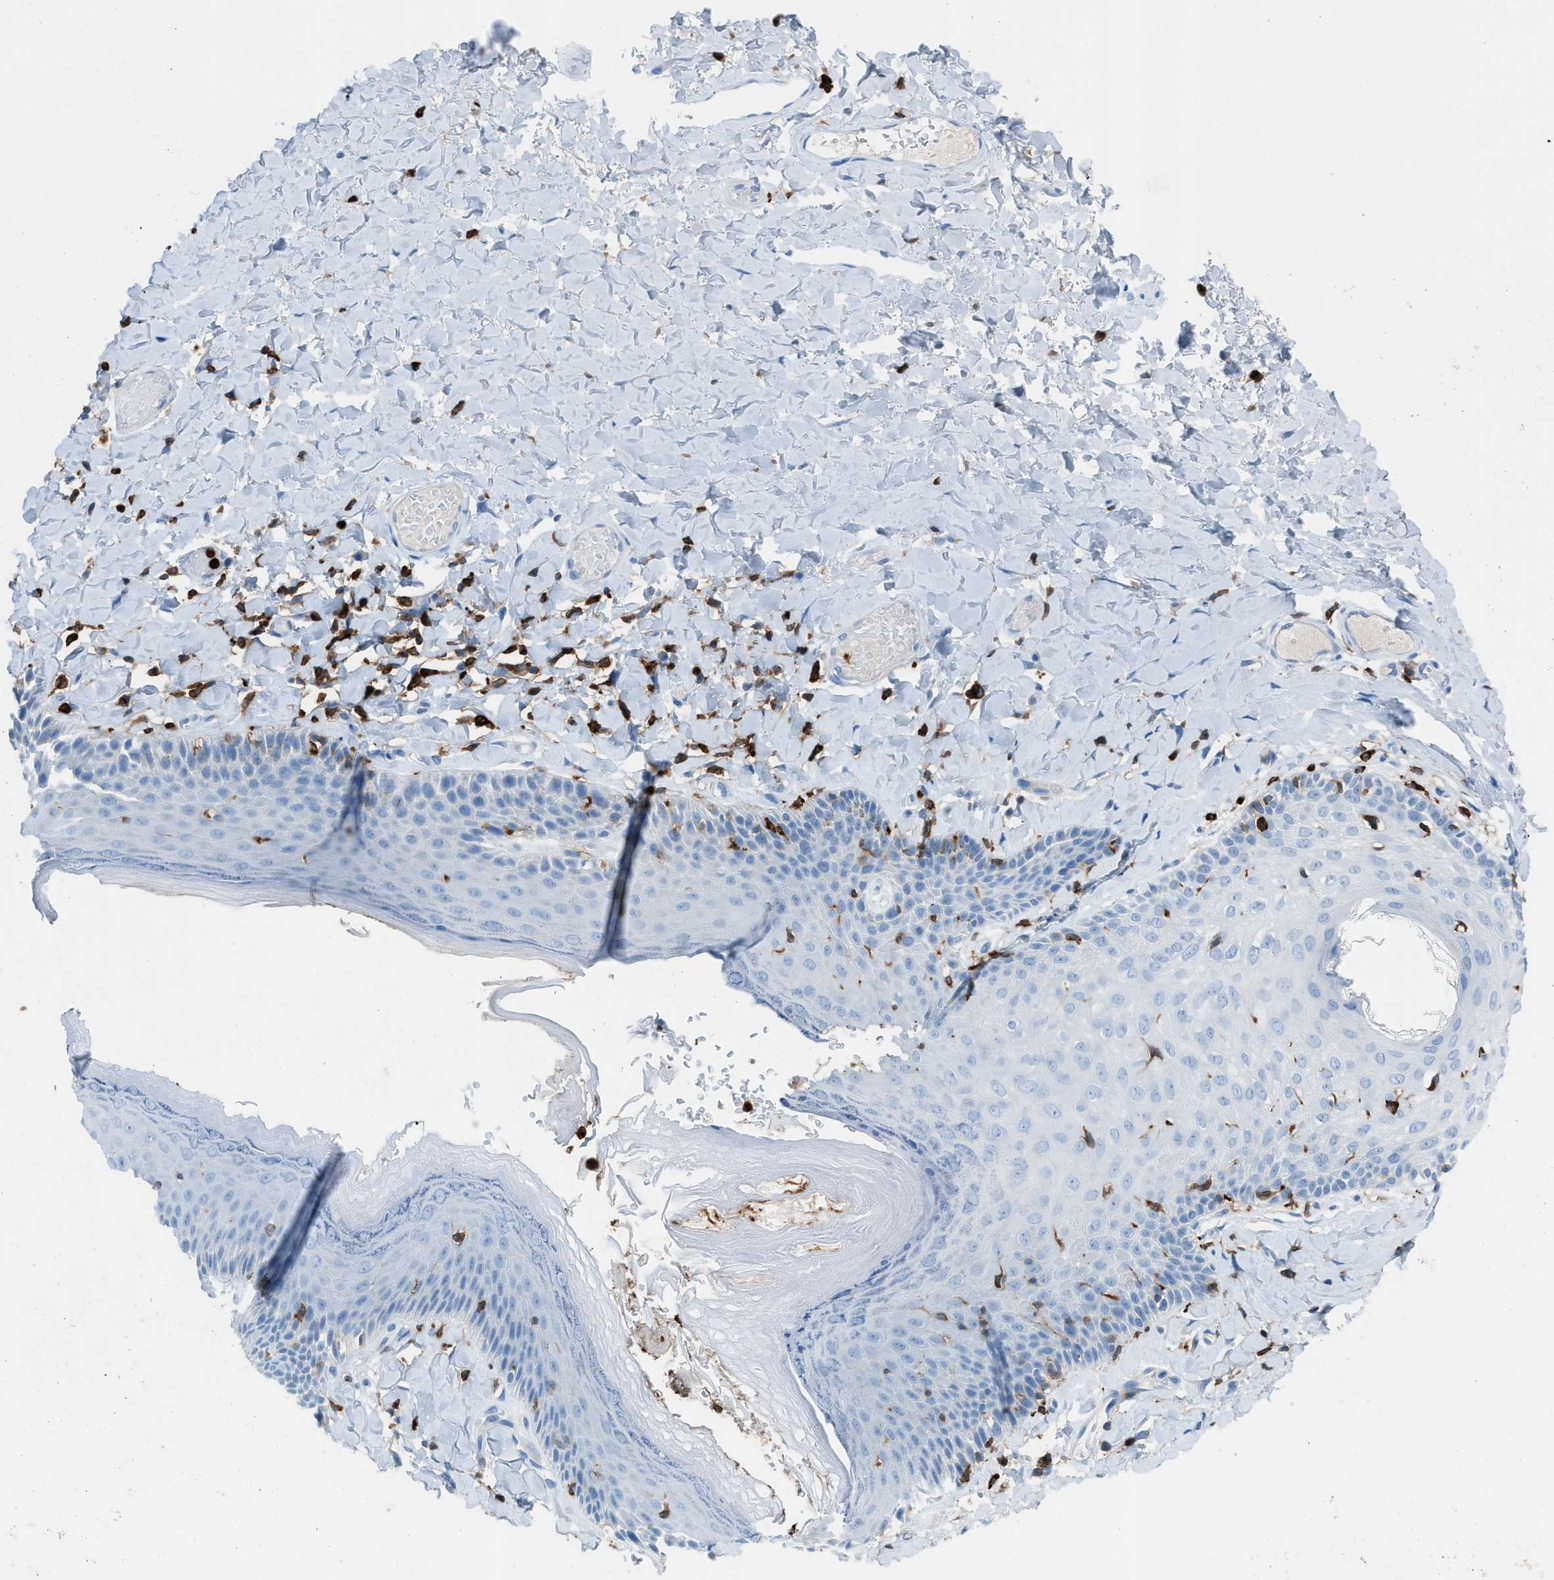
{"staining": {"intensity": "moderate", "quantity": "<25%", "location": "cytoplasmic/membranous"}, "tissue": "skin", "cell_type": "Epidermal cells", "image_type": "normal", "snomed": [{"axis": "morphology", "description": "Normal tissue, NOS"}, {"axis": "topography", "description": "Anal"}], "caption": "Protein staining reveals moderate cytoplasmic/membranous expression in approximately <25% of epidermal cells in unremarkable skin.", "gene": "ITGB2", "patient": {"sex": "male", "age": 69}}